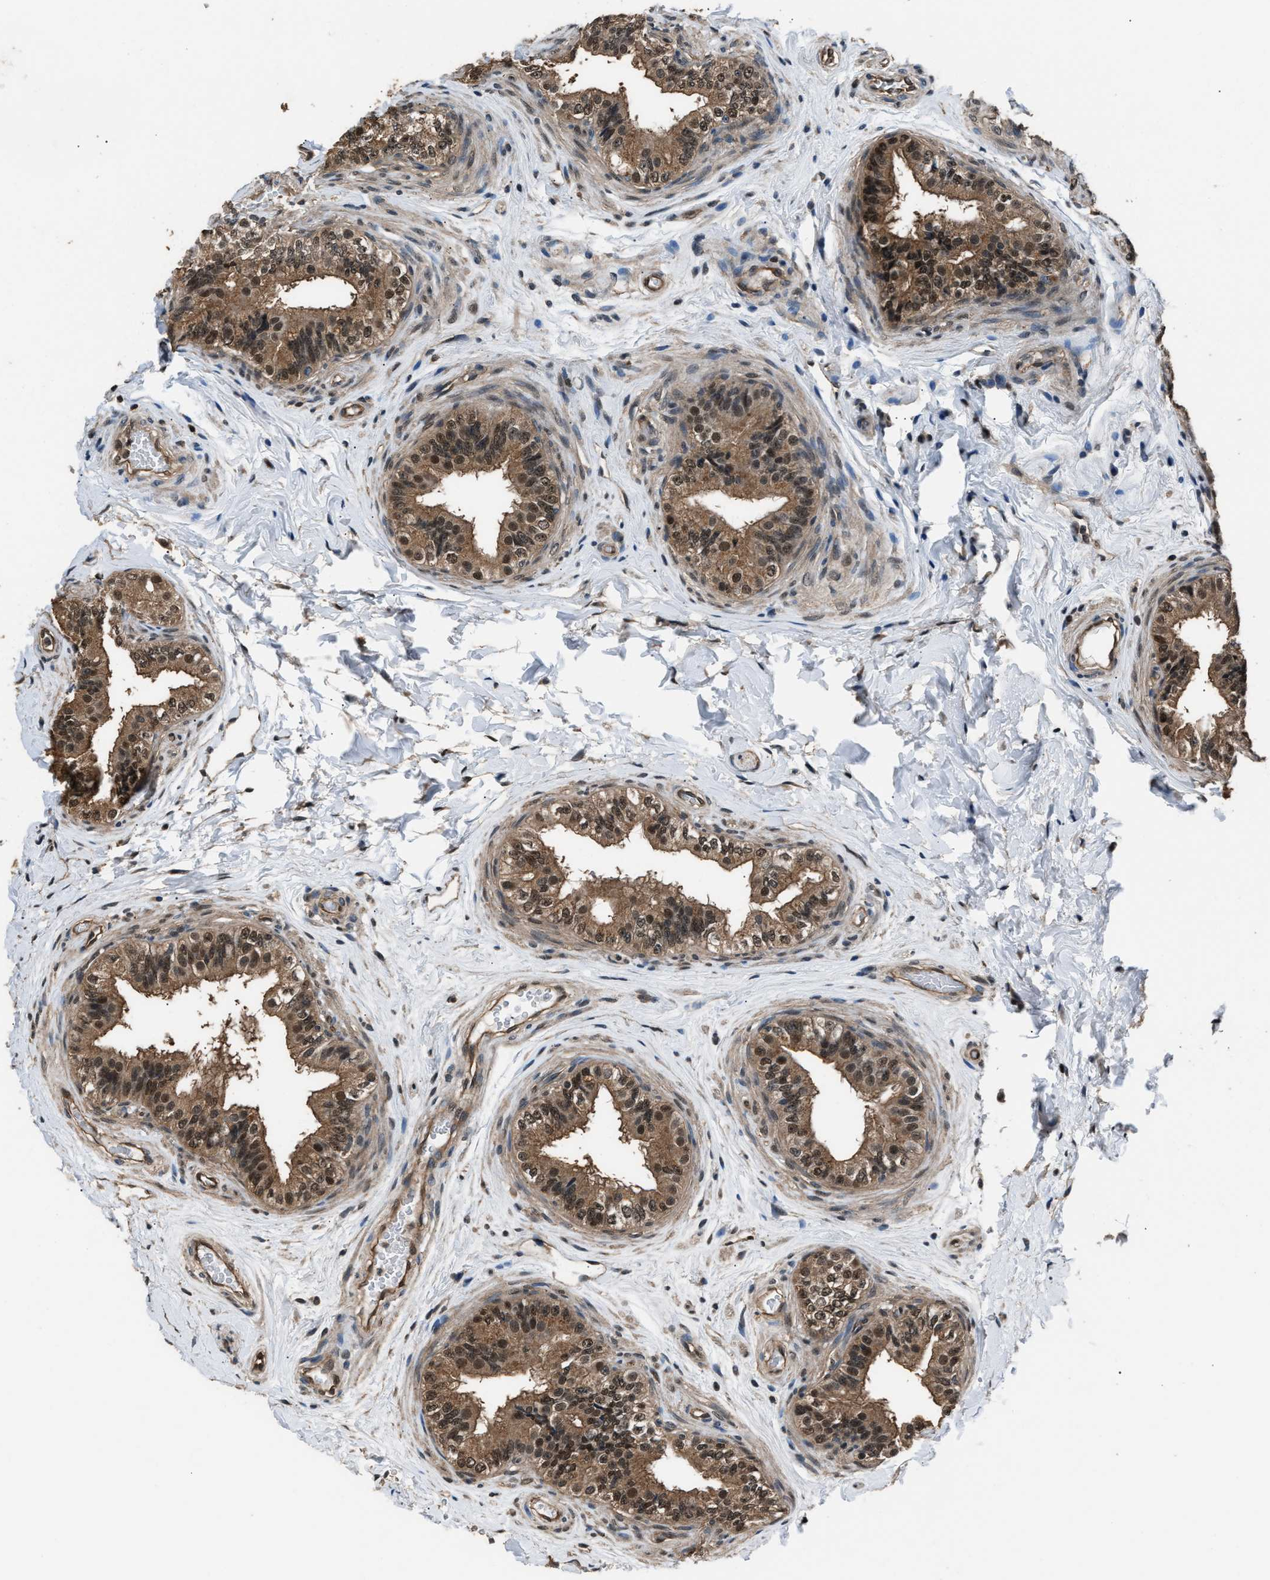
{"staining": {"intensity": "moderate", "quantity": ">75%", "location": "cytoplasmic/membranous,nuclear"}, "tissue": "epididymis", "cell_type": "Glandular cells", "image_type": "normal", "snomed": [{"axis": "morphology", "description": "Normal tissue, NOS"}, {"axis": "topography", "description": "Testis"}, {"axis": "topography", "description": "Epididymis"}], "caption": "Epididymis stained with DAB (3,3'-diaminobenzidine) immunohistochemistry demonstrates medium levels of moderate cytoplasmic/membranous,nuclear expression in about >75% of glandular cells.", "gene": "DFFA", "patient": {"sex": "male", "age": 36}}